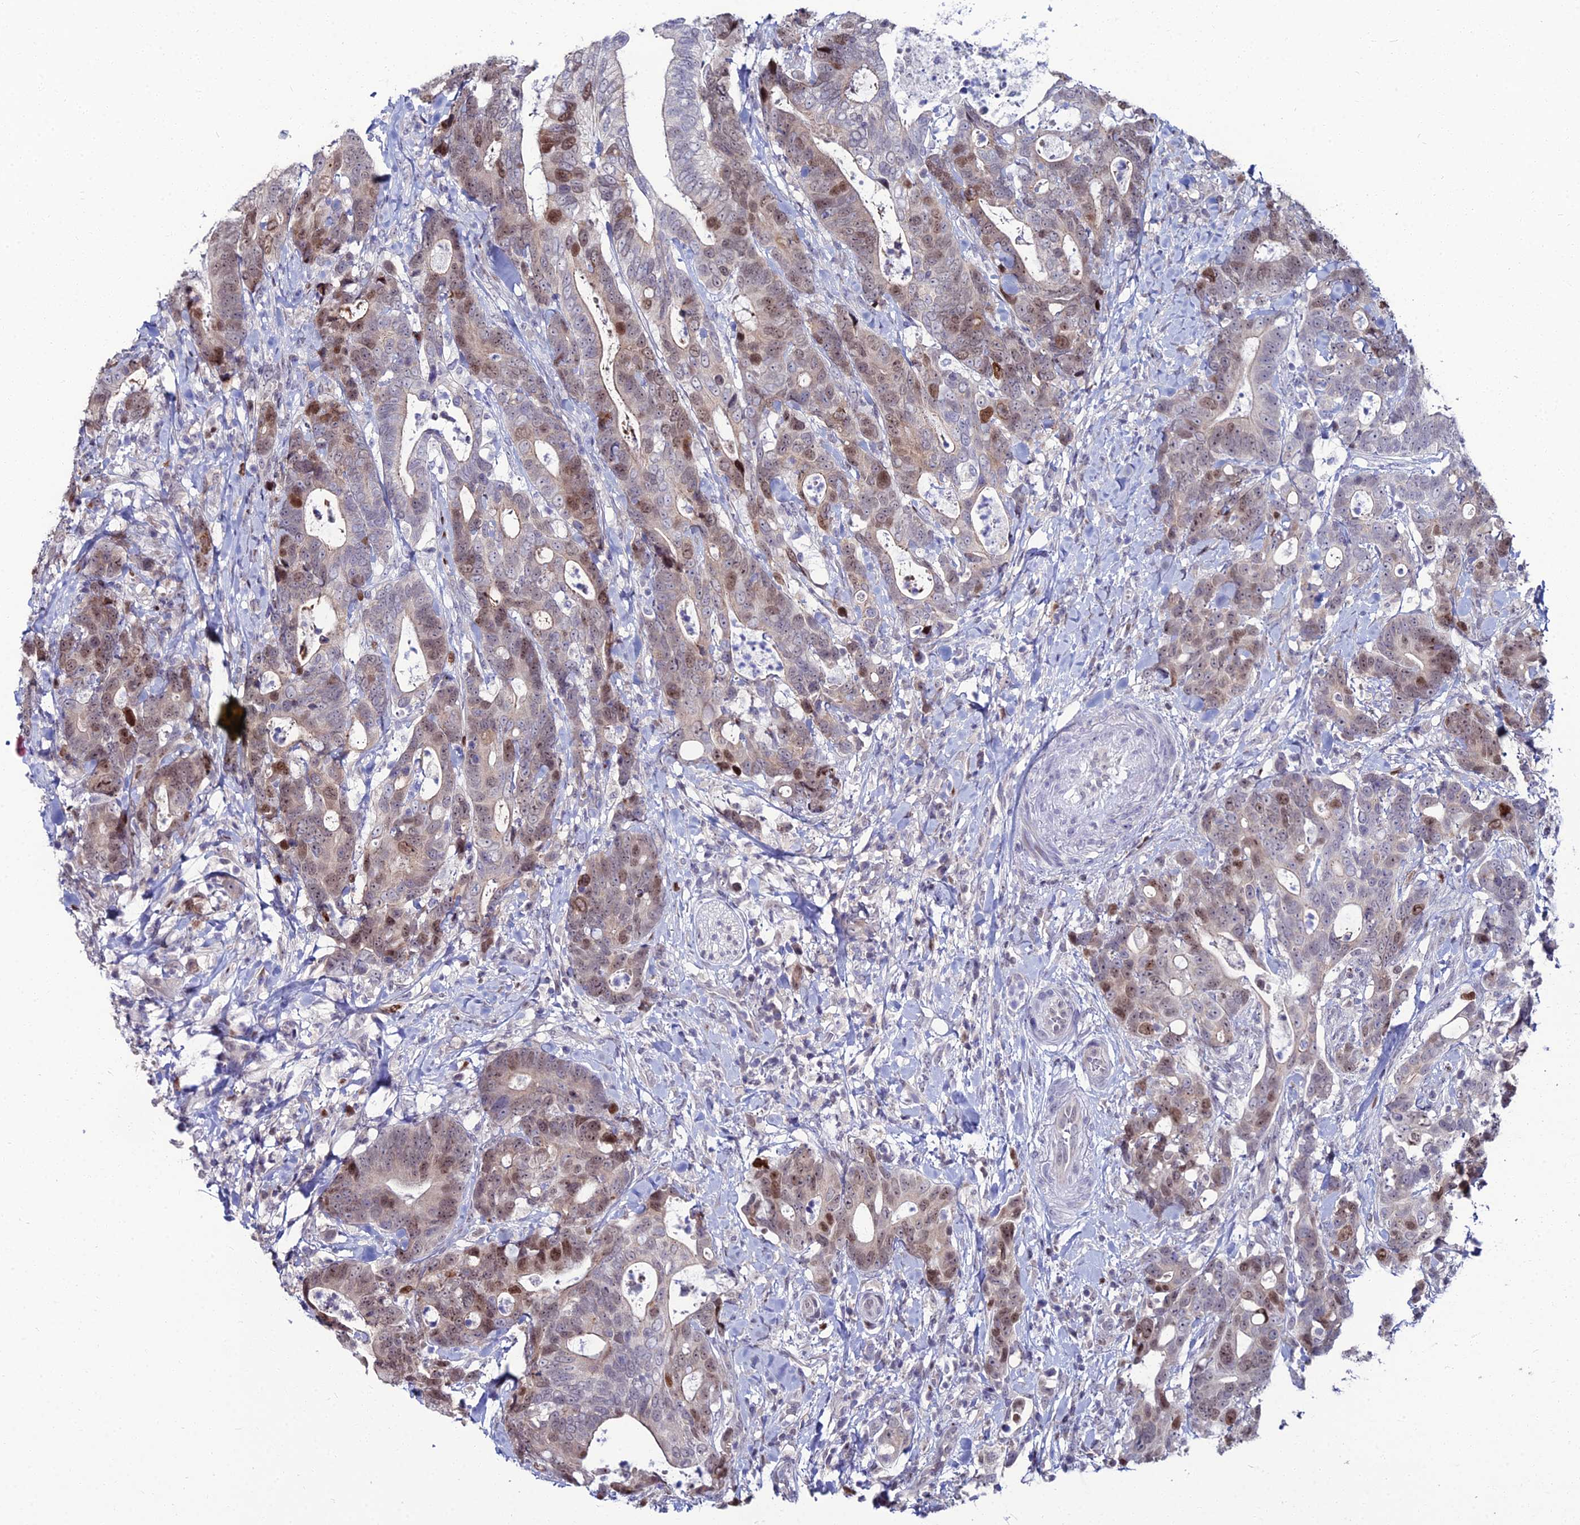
{"staining": {"intensity": "moderate", "quantity": "<25%", "location": "cytoplasmic/membranous,nuclear"}, "tissue": "colorectal cancer", "cell_type": "Tumor cells", "image_type": "cancer", "snomed": [{"axis": "morphology", "description": "Adenocarcinoma, NOS"}, {"axis": "topography", "description": "Colon"}], "caption": "IHC of colorectal cancer exhibits low levels of moderate cytoplasmic/membranous and nuclear expression in approximately <25% of tumor cells.", "gene": "TAF9B", "patient": {"sex": "female", "age": 82}}